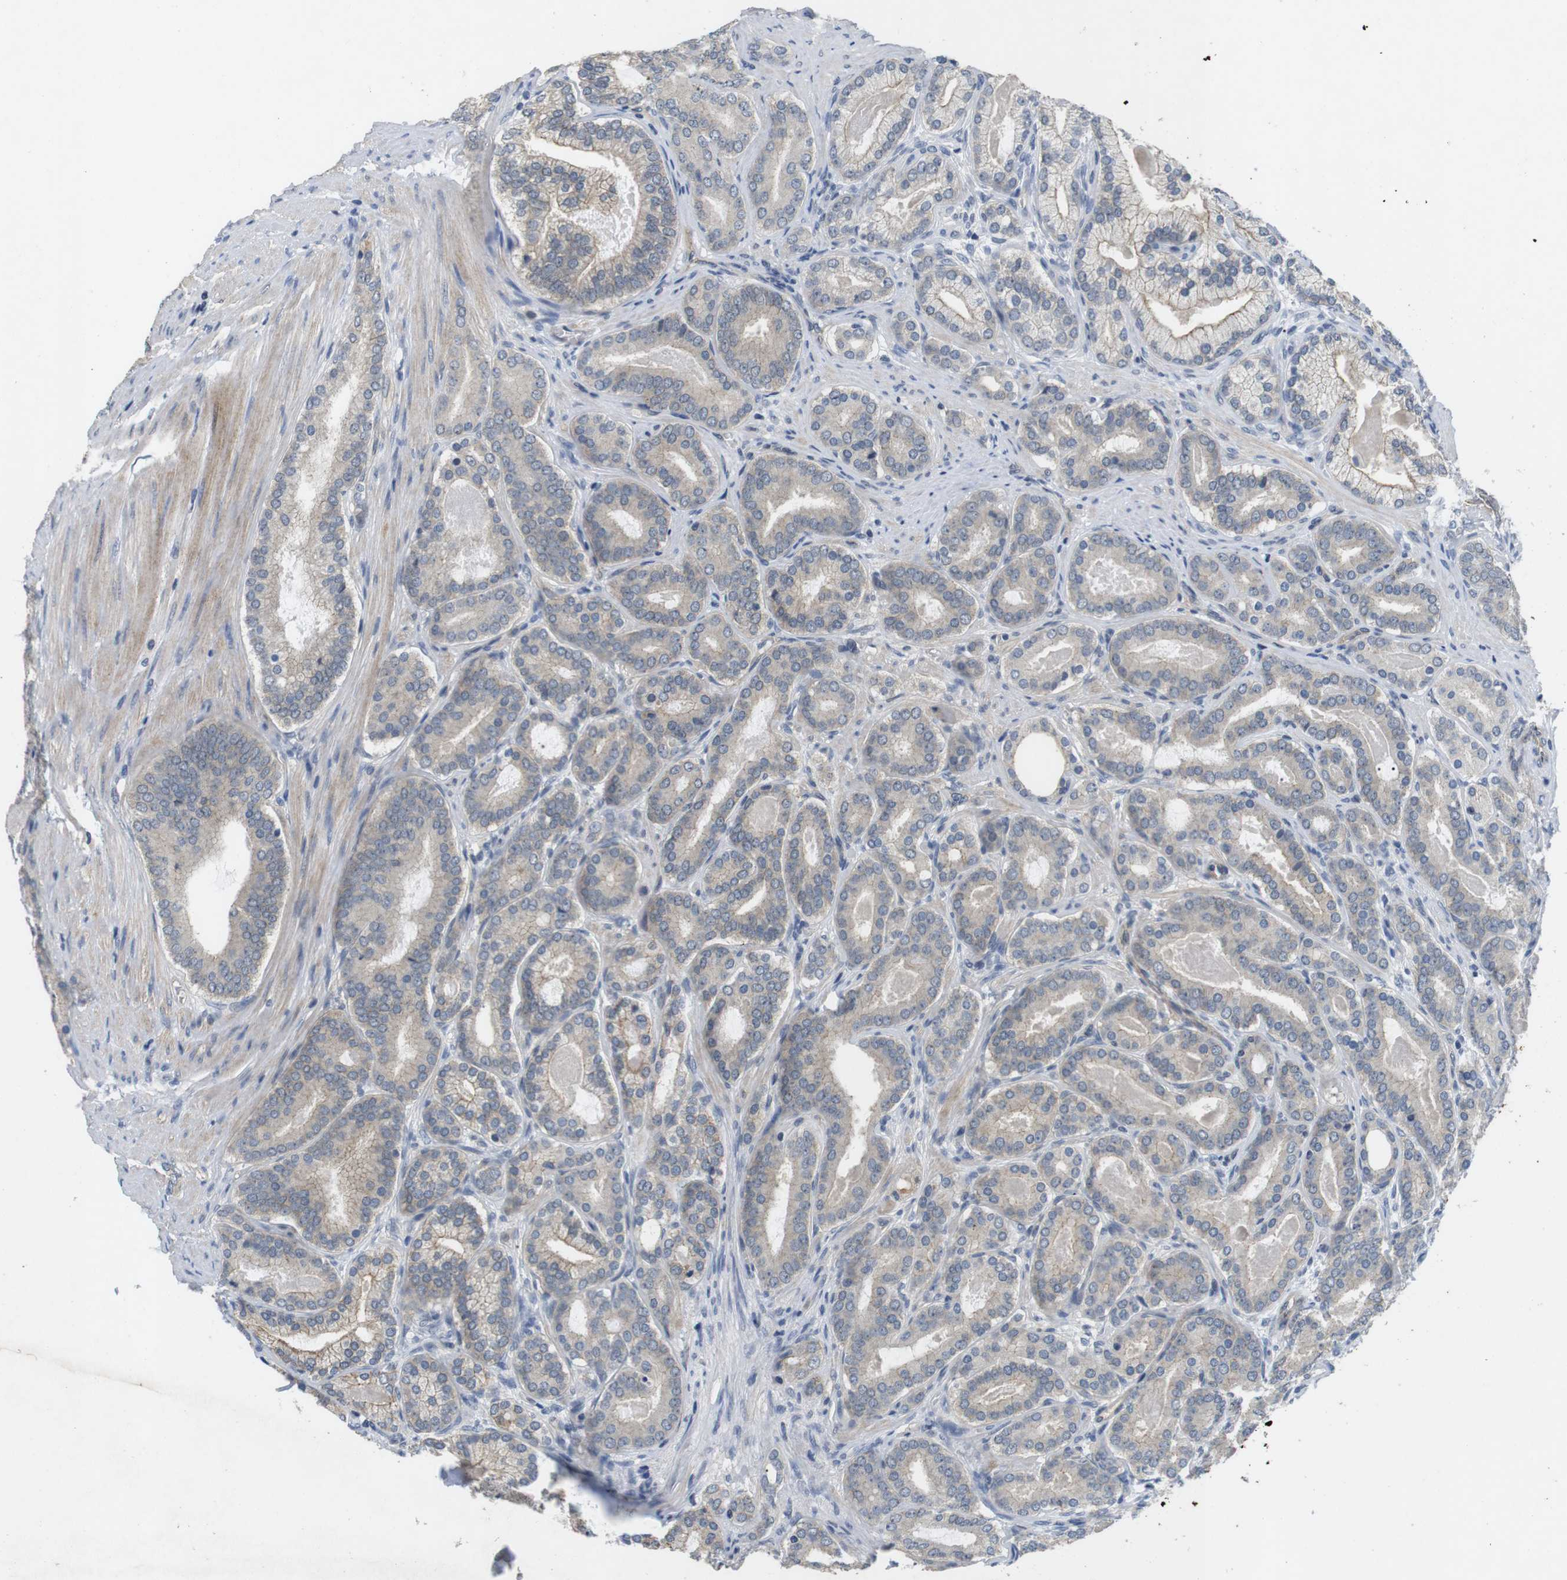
{"staining": {"intensity": "weak", "quantity": ">75%", "location": "cytoplasmic/membranous"}, "tissue": "prostate cancer", "cell_type": "Tumor cells", "image_type": "cancer", "snomed": [{"axis": "morphology", "description": "Adenocarcinoma, High grade"}, {"axis": "topography", "description": "Prostate"}], "caption": "Tumor cells display low levels of weak cytoplasmic/membranous staining in about >75% of cells in human prostate cancer (high-grade adenocarcinoma).", "gene": "NECTIN1", "patient": {"sex": "male", "age": 60}}